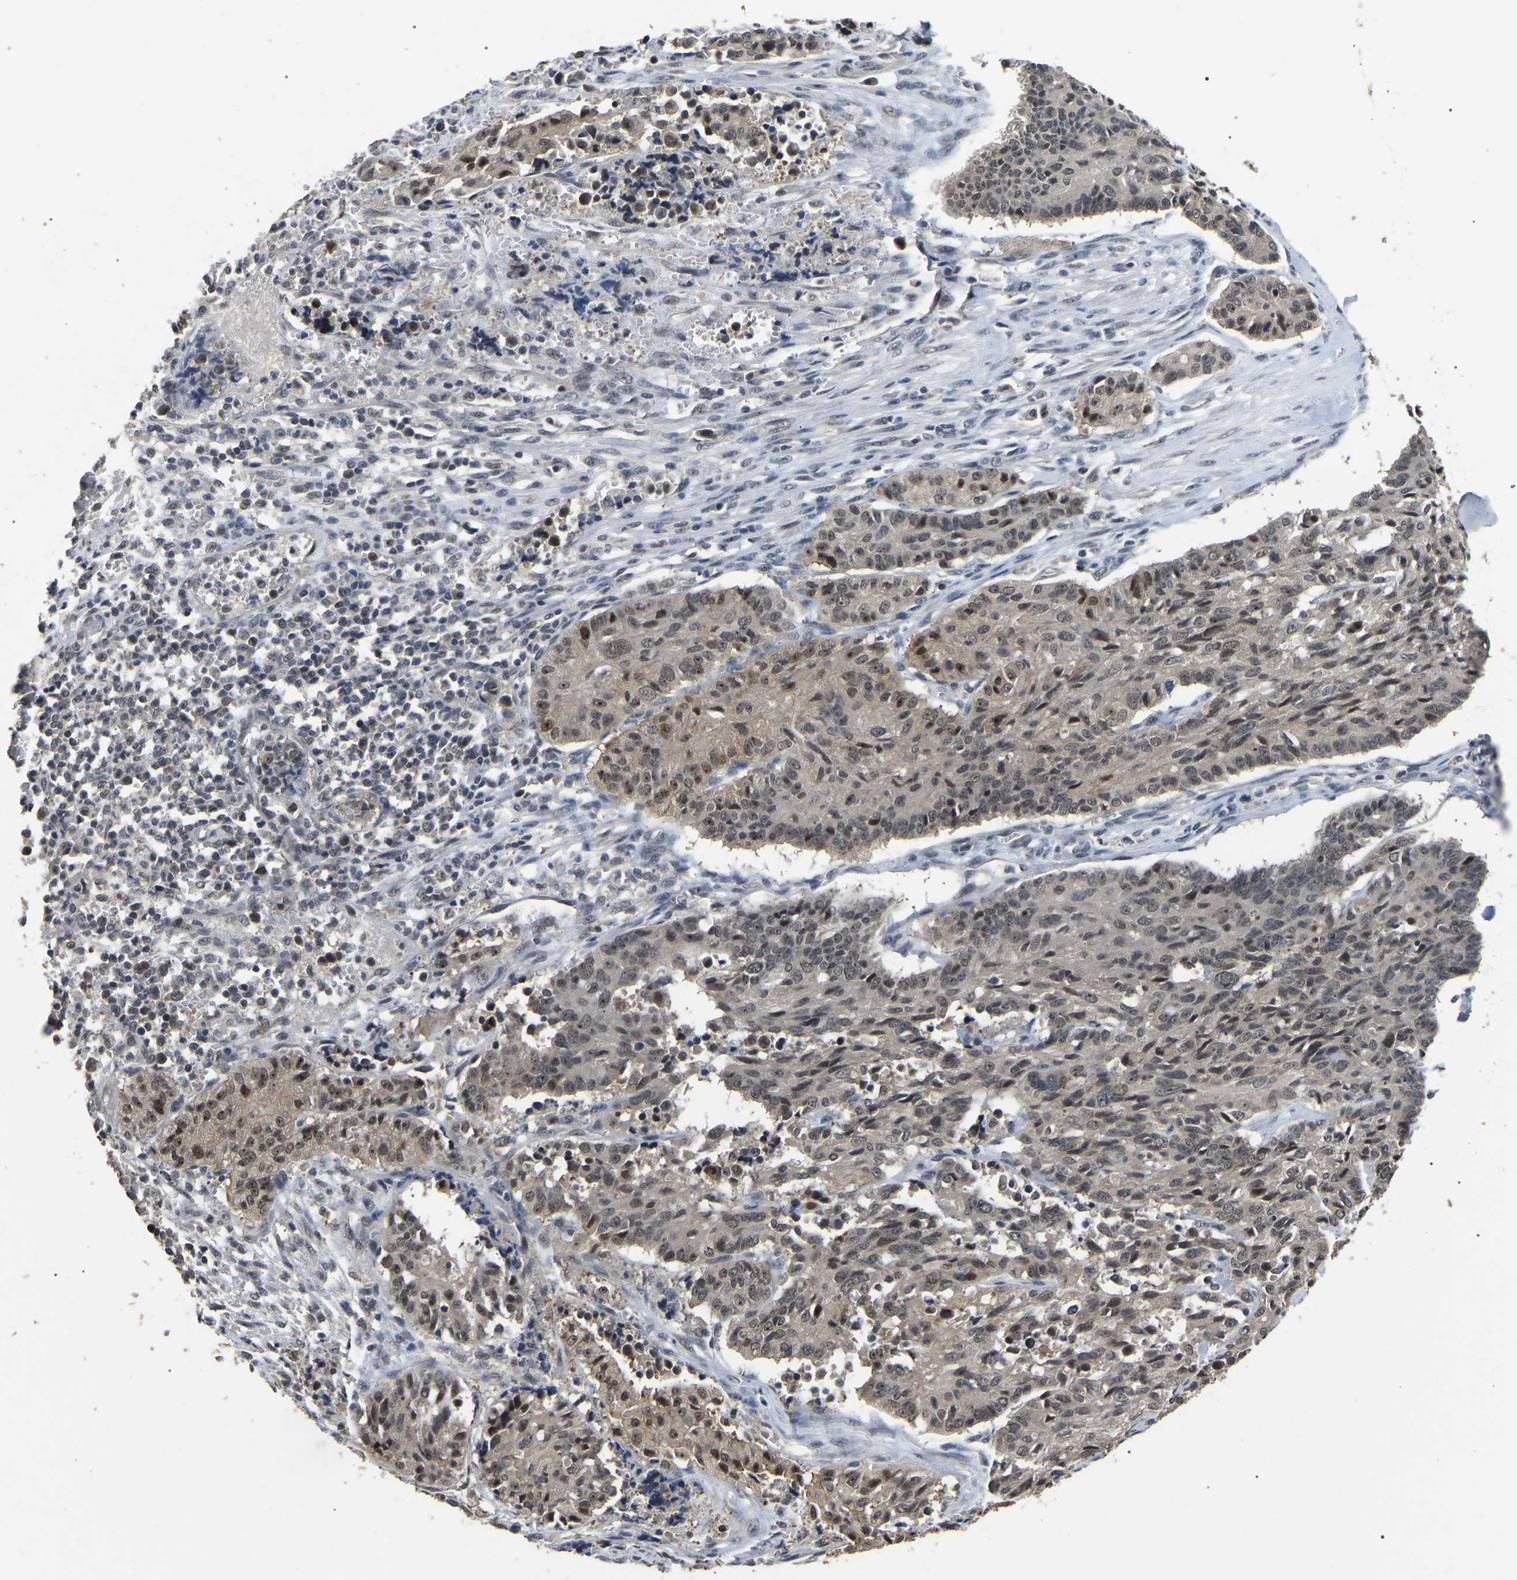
{"staining": {"intensity": "weak", "quantity": ">75%", "location": "cytoplasmic/membranous,nuclear"}, "tissue": "cervical cancer", "cell_type": "Tumor cells", "image_type": "cancer", "snomed": [{"axis": "morphology", "description": "Squamous cell carcinoma, NOS"}, {"axis": "topography", "description": "Cervix"}], "caption": "A high-resolution histopathology image shows immunohistochemistry (IHC) staining of squamous cell carcinoma (cervical), which exhibits weak cytoplasmic/membranous and nuclear positivity in about >75% of tumor cells.", "gene": "PPM1E", "patient": {"sex": "female", "age": 35}}